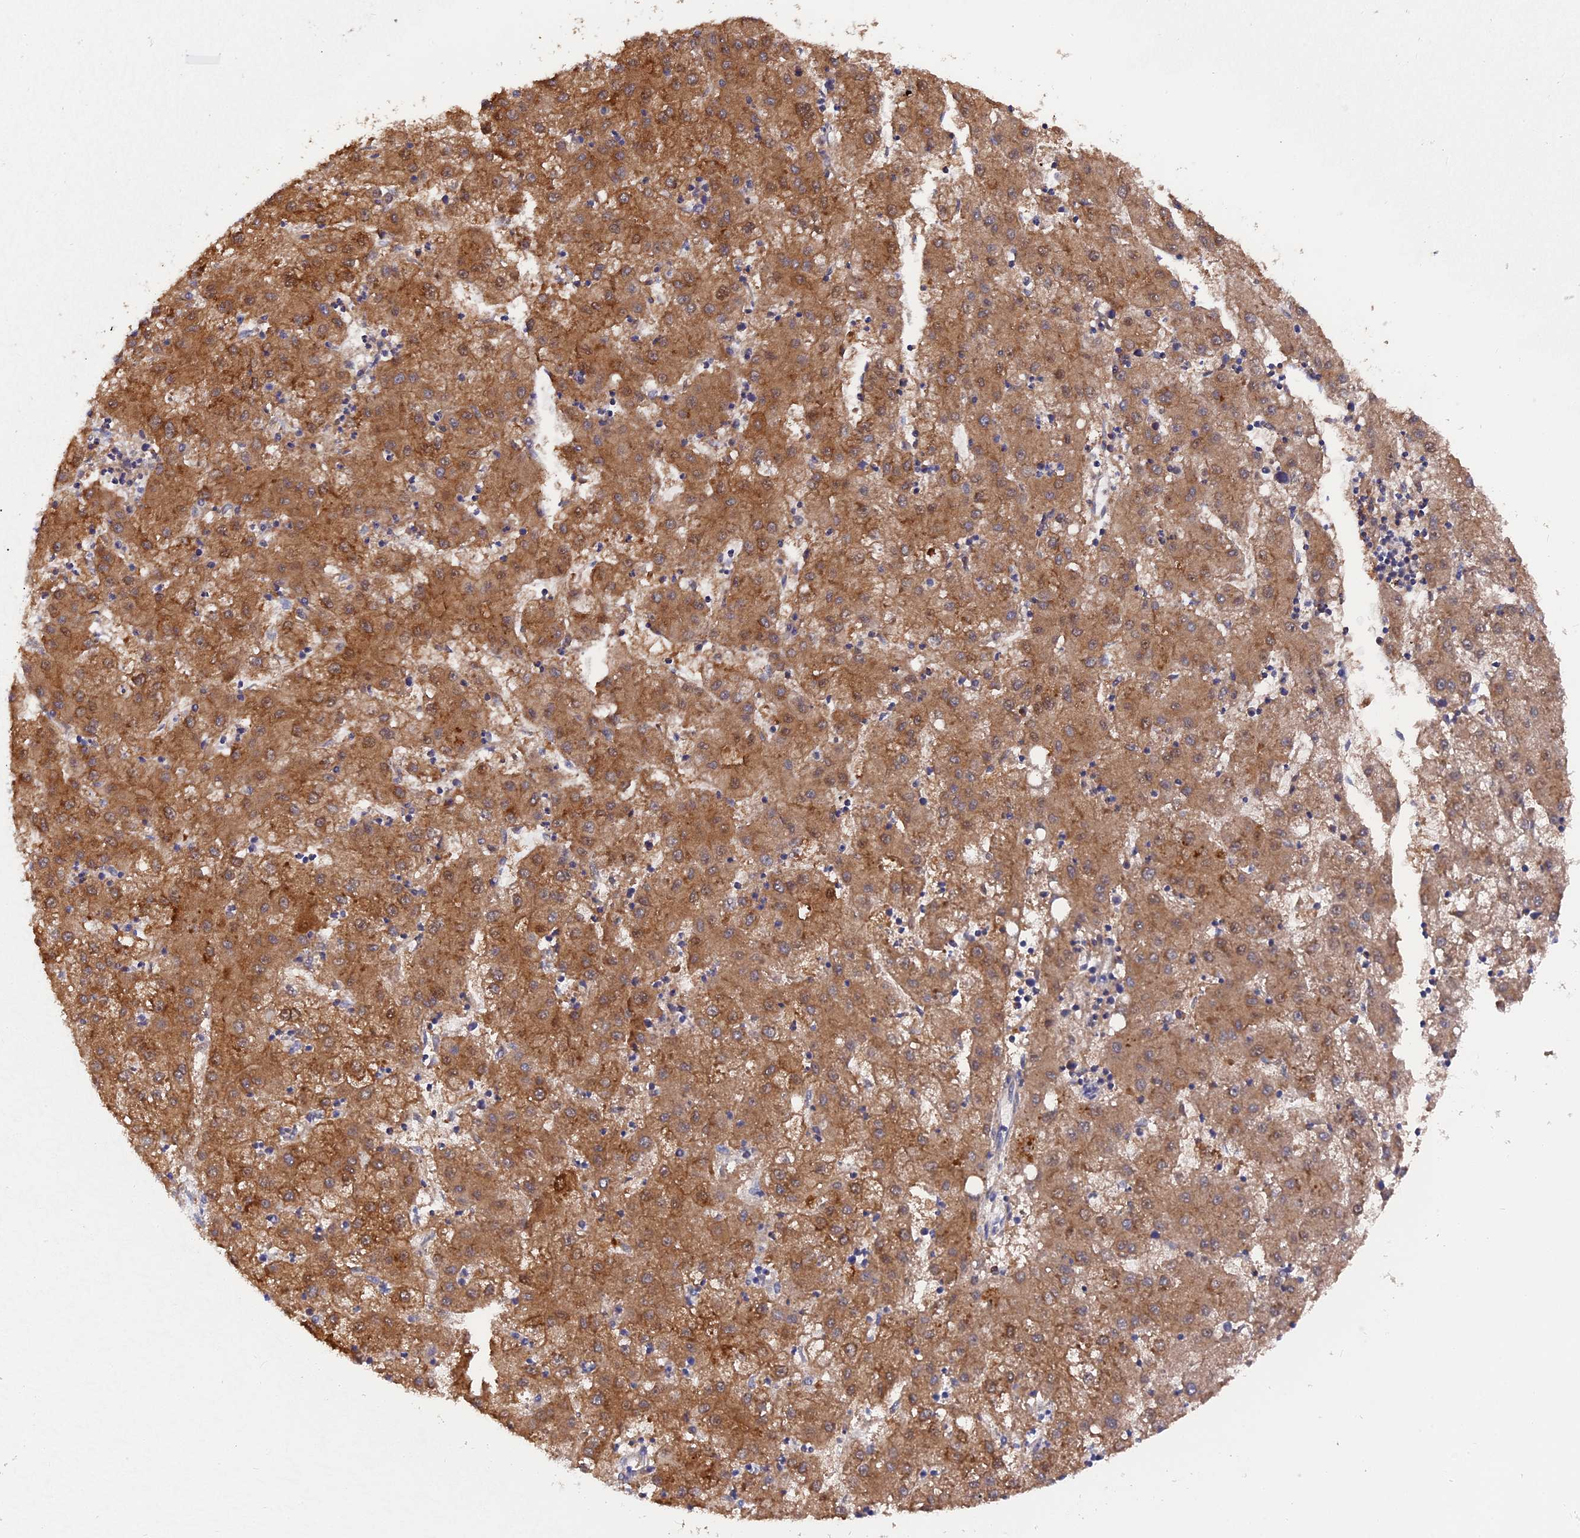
{"staining": {"intensity": "moderate", "quantity": ">75%", "location": "cytoplasmic/membranous"}, "tissue": "liver cancer", "cell_type": "Tumor cells", "image_type": "cancer", "snomed": [{"axis": "morphology", "description": "Carcinoma, Hepatocellular, NOS"}, {"axis": "topography", "description": "Liver"}], "caption": "This image reveals immunohistochemistry staining of human liver hepatocellular carcinoma, with medium moderate cytoplasmic/membranous positivity in approximately >75% of tumor cells.", "gene": "ZCCHC2", "patient": {"sex": "male", "age": 72}}